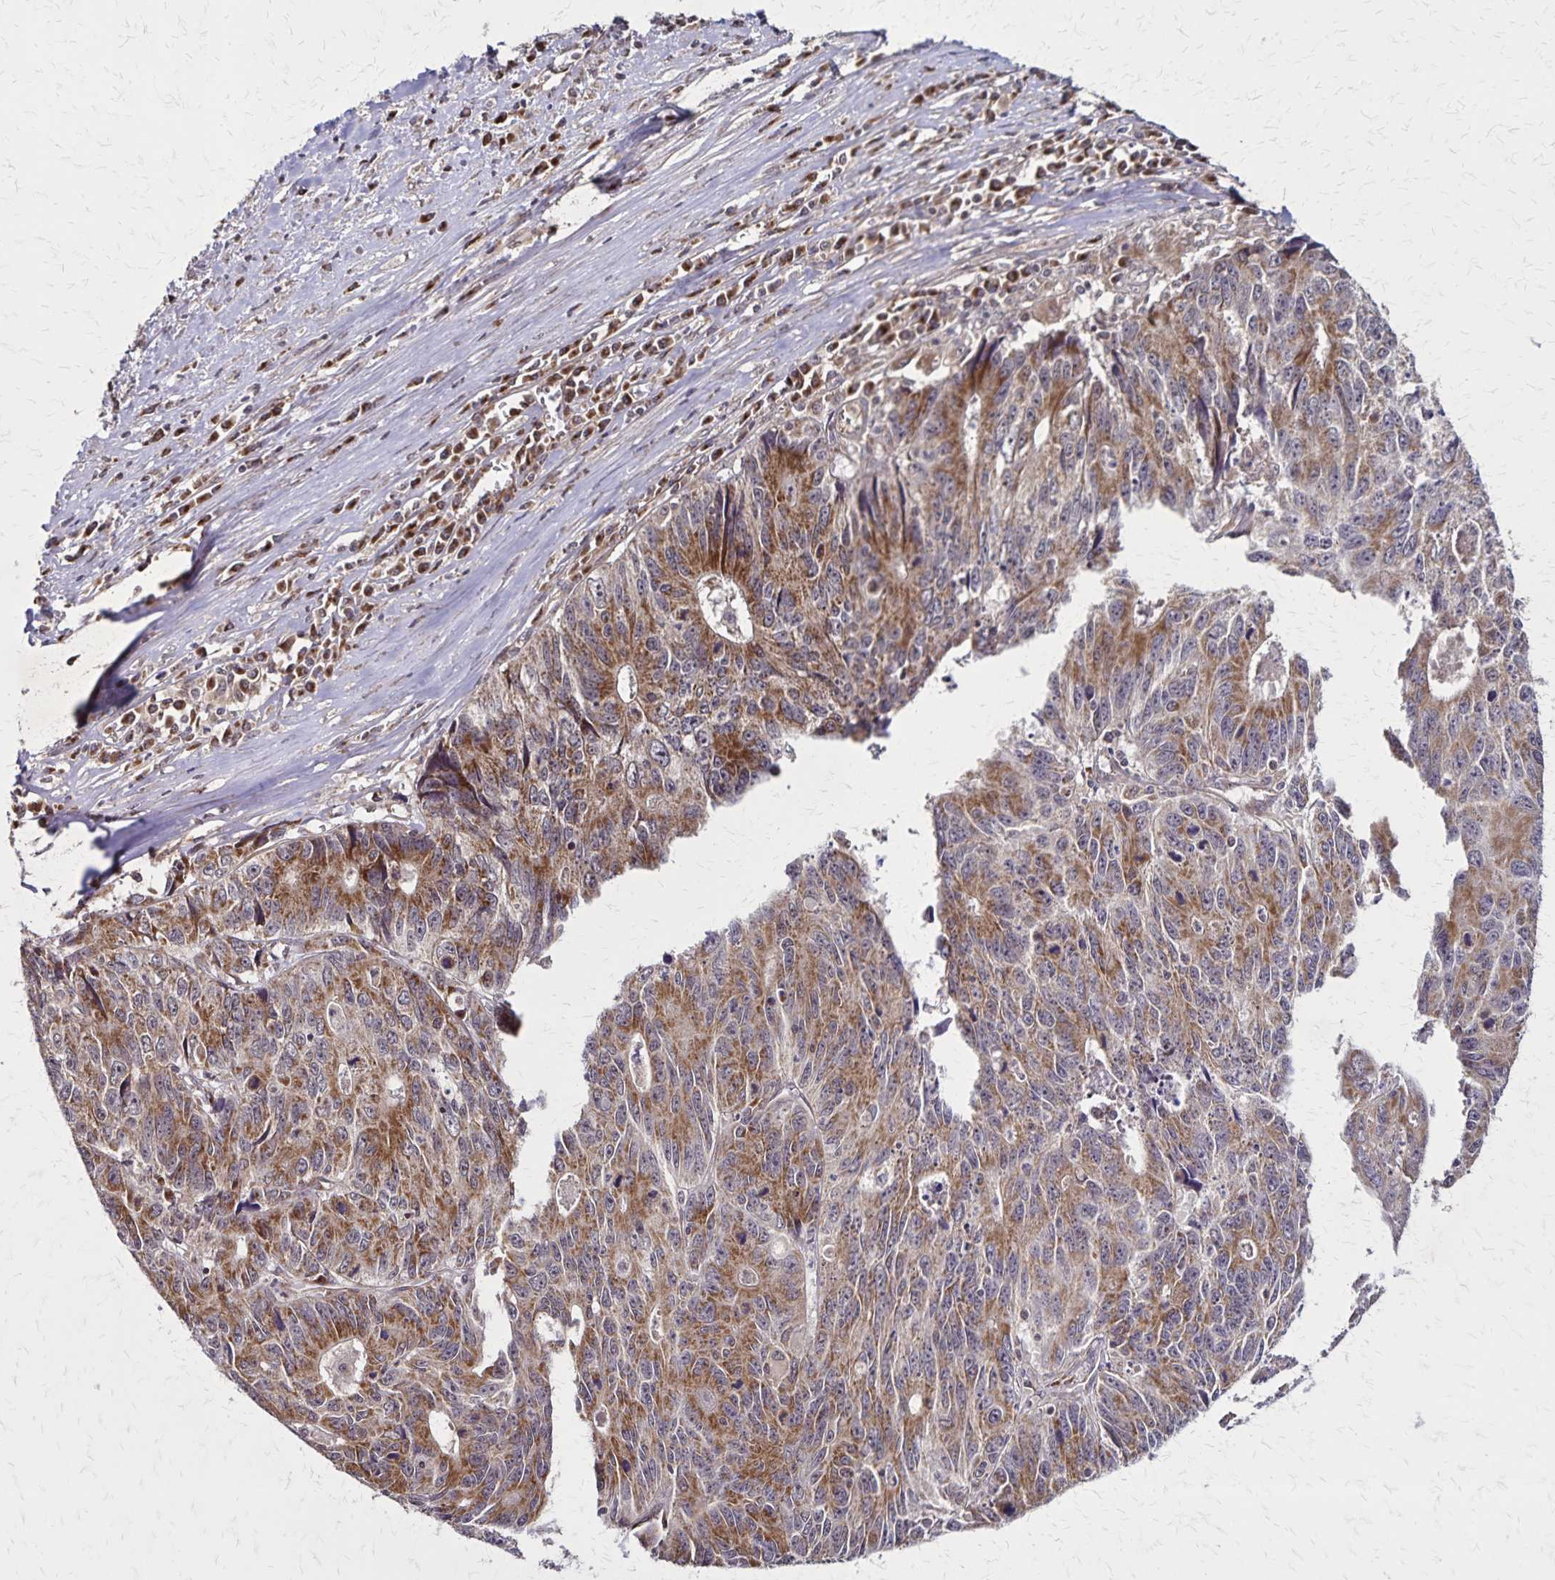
{"staining": {"intensity": "moderate", "quantity": ">75%", "location": "cytoplasmic/membranous"}, "tissue": "liver cancer", "cell_type": "Tumor cells", "image_type": "cancer", "snomed": [{"axis": "morphology", "description": "Cholangiocarcinoma"}, {"axis": "topography", "description": "Liver"}], "caption": "IHC histopathology image of human liver cholangiocarcinoma stained for a protein (brown), which demonstrates medium levels of moderate cytoplasmic/membranous expression in approximately >75% of tumor cells.", "gene": "NFS1", "patient": {"sex": "male", "age": 65}}